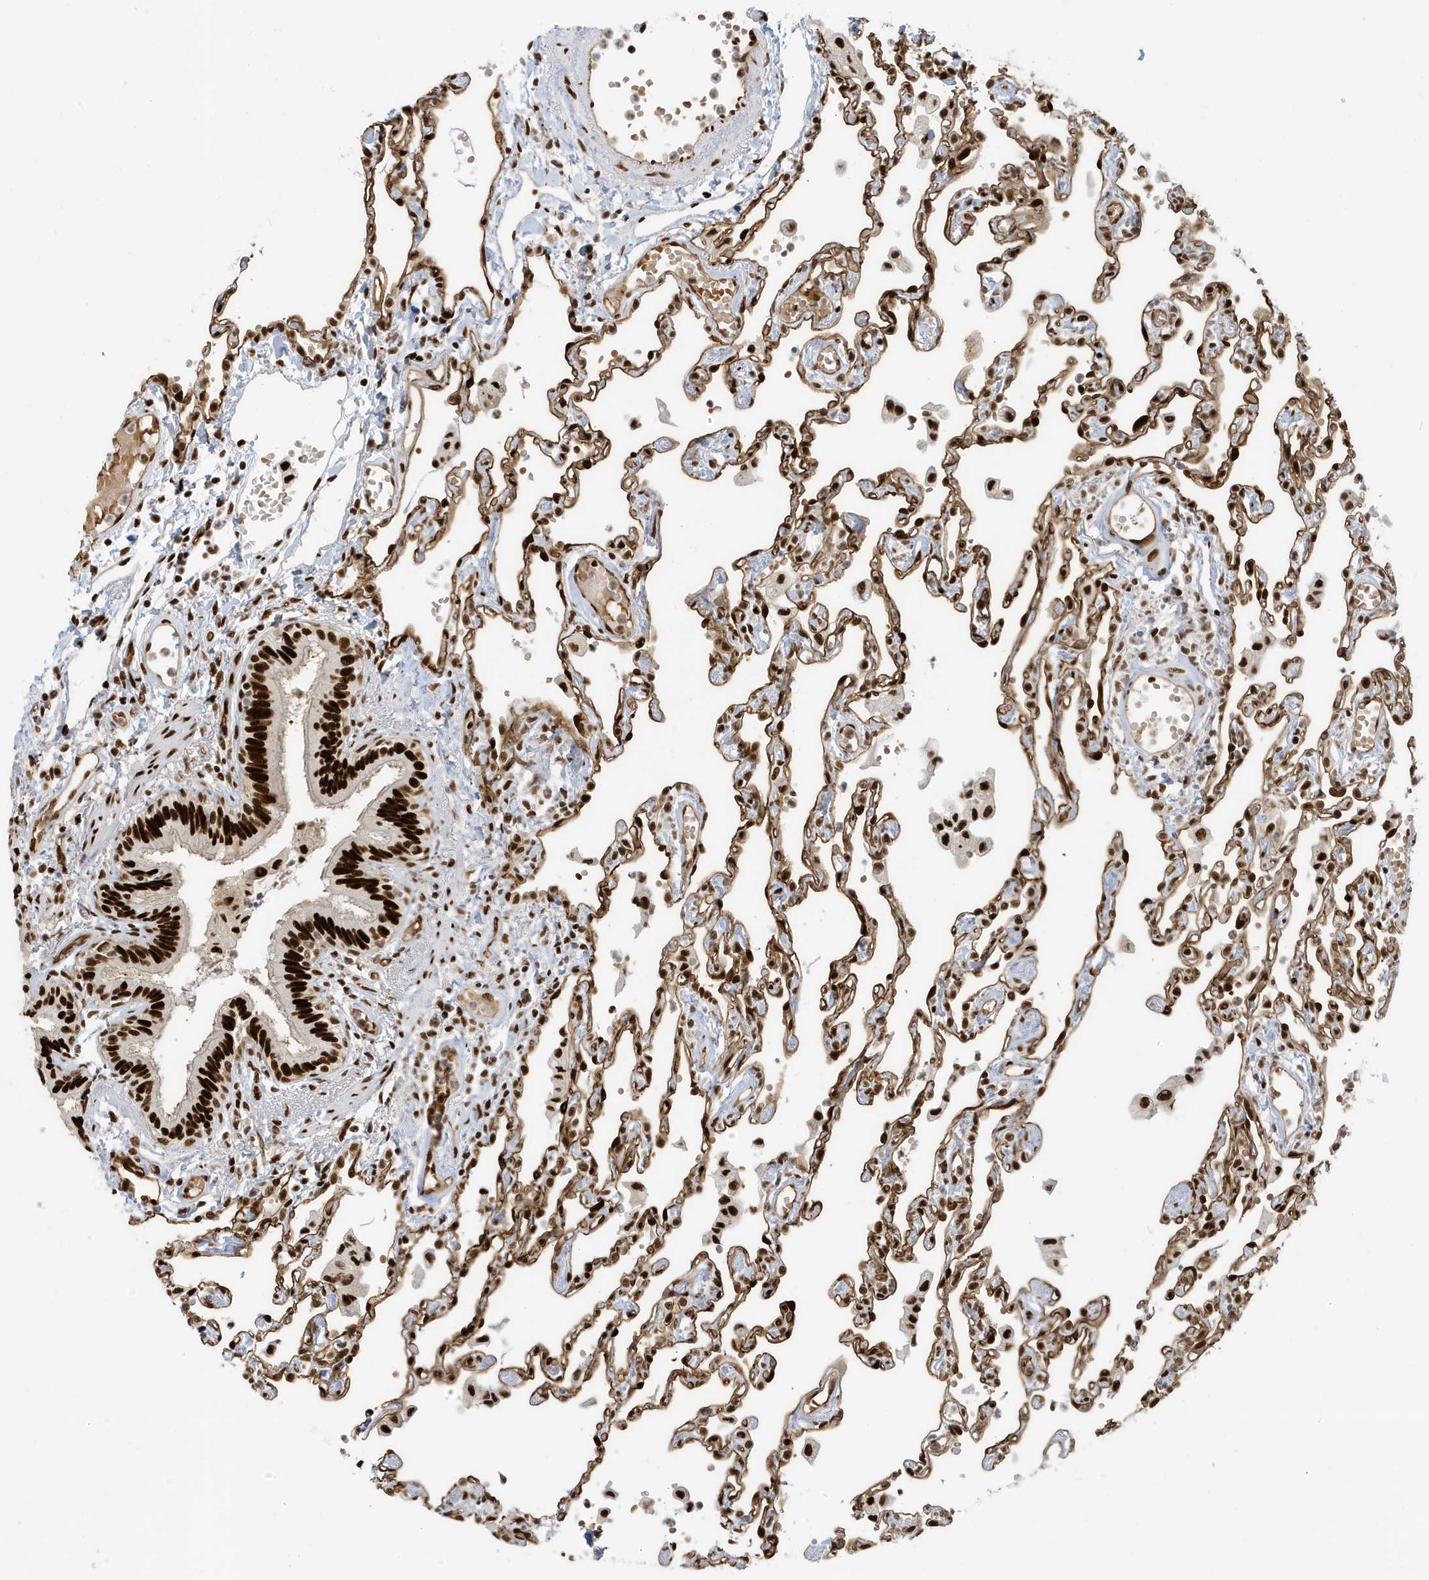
{"staining": {"intensity": "strong", "quantity": ">75%", "location": "cytoplasmic/membranous,nuclear"}, "tissue": "lung", "cell_type": "Alveolar cells", "image_type": "normal", "snomed": [{"axis": "morphology", "description": "Normal tissue, NOS"}, {"axis": "topography", "description": "Bronchus"}, {"axis": "topography", "description": "Lung"}], "caption": "The image demonstrates staining of normal lung, revealing strong cytoplasmic/membranous,nuclear protein positivity (brown color) within alveolar cells.", "gene": "CKS1B", "patient": {"sex": "female", "age": 49}}